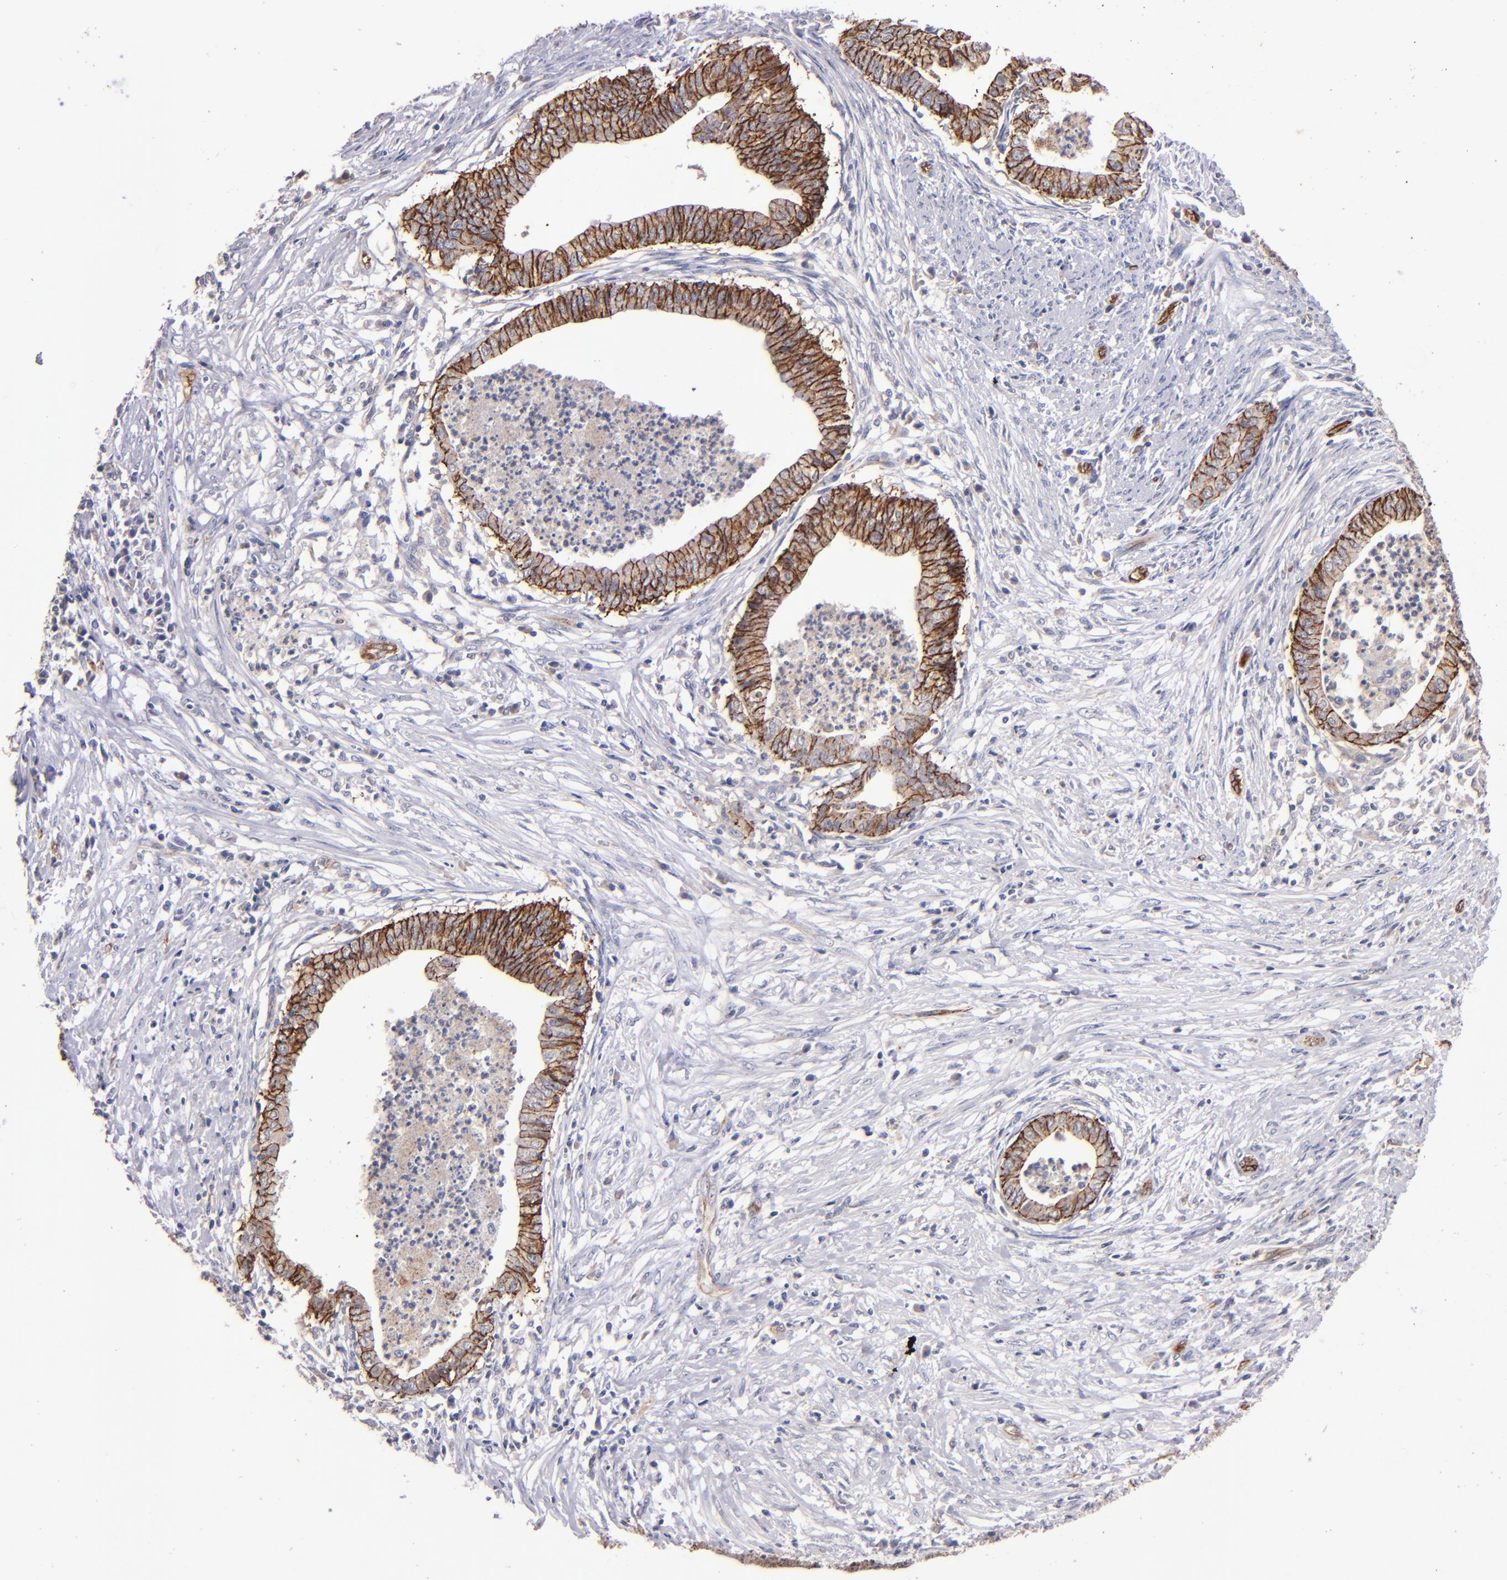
{"staining": {"intensity": "strong", "quantity": ">75%", "location": "cytoplasmic/membranous"}, "tissue": "endometrial cancer", "cell_type": "Tumor cells", "image_type": "cancer", "snomed": [{"axis": "morphology", "description": "Necrosis, NOS"}, {"axis": "morphology", "description": "Adenocarcinoma, NOS"}, {"axis": "topography", "description": "Endometrium"}], "caption": "About >75% of tumor cells in endometrial cancer demonstrate strong cytoplasmic/membranous protein staining as visualized by brown immunohistochemical staining.", "gene": "CLDN5", "patient": {"sex": "female", "age": 79}}